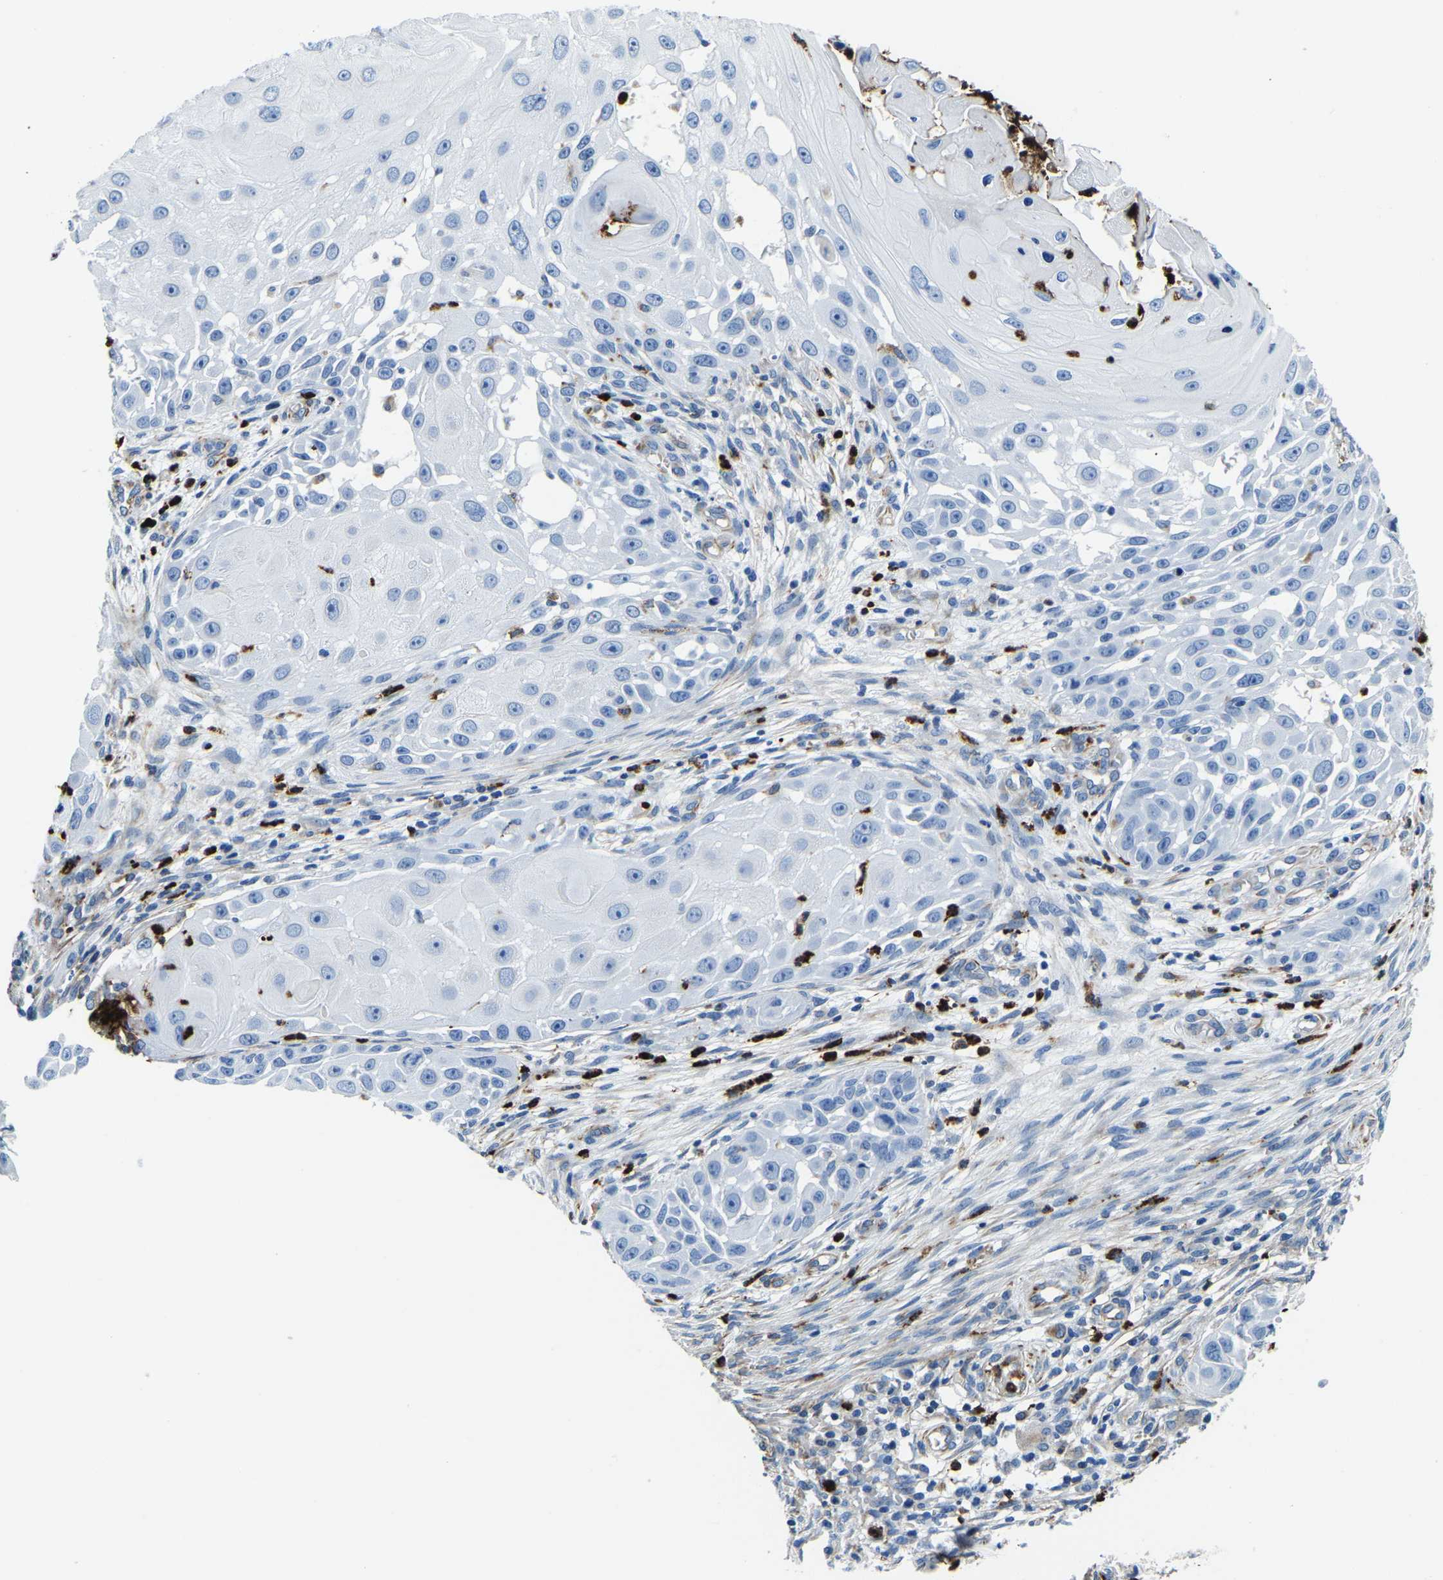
{"staining": {"intensity": "negative", "quantity": "none", "location": "none"}, "tissue": "skin cancer", "cell_type": "Tumor cells", "image_type": "cancer", "snomed": [{"axis": "morphology", "description": "Squamous cell carcinoma, NOS"}, {"axis": "topography", "description": "Skin"}], "caption": "Skin cancer (squamous cell carcinoma) was stained to show a protein in brown. There is no significant expression in tumor cells.", "gene": "MS4A3", "patient": {"sex": "female", "age": 44}}